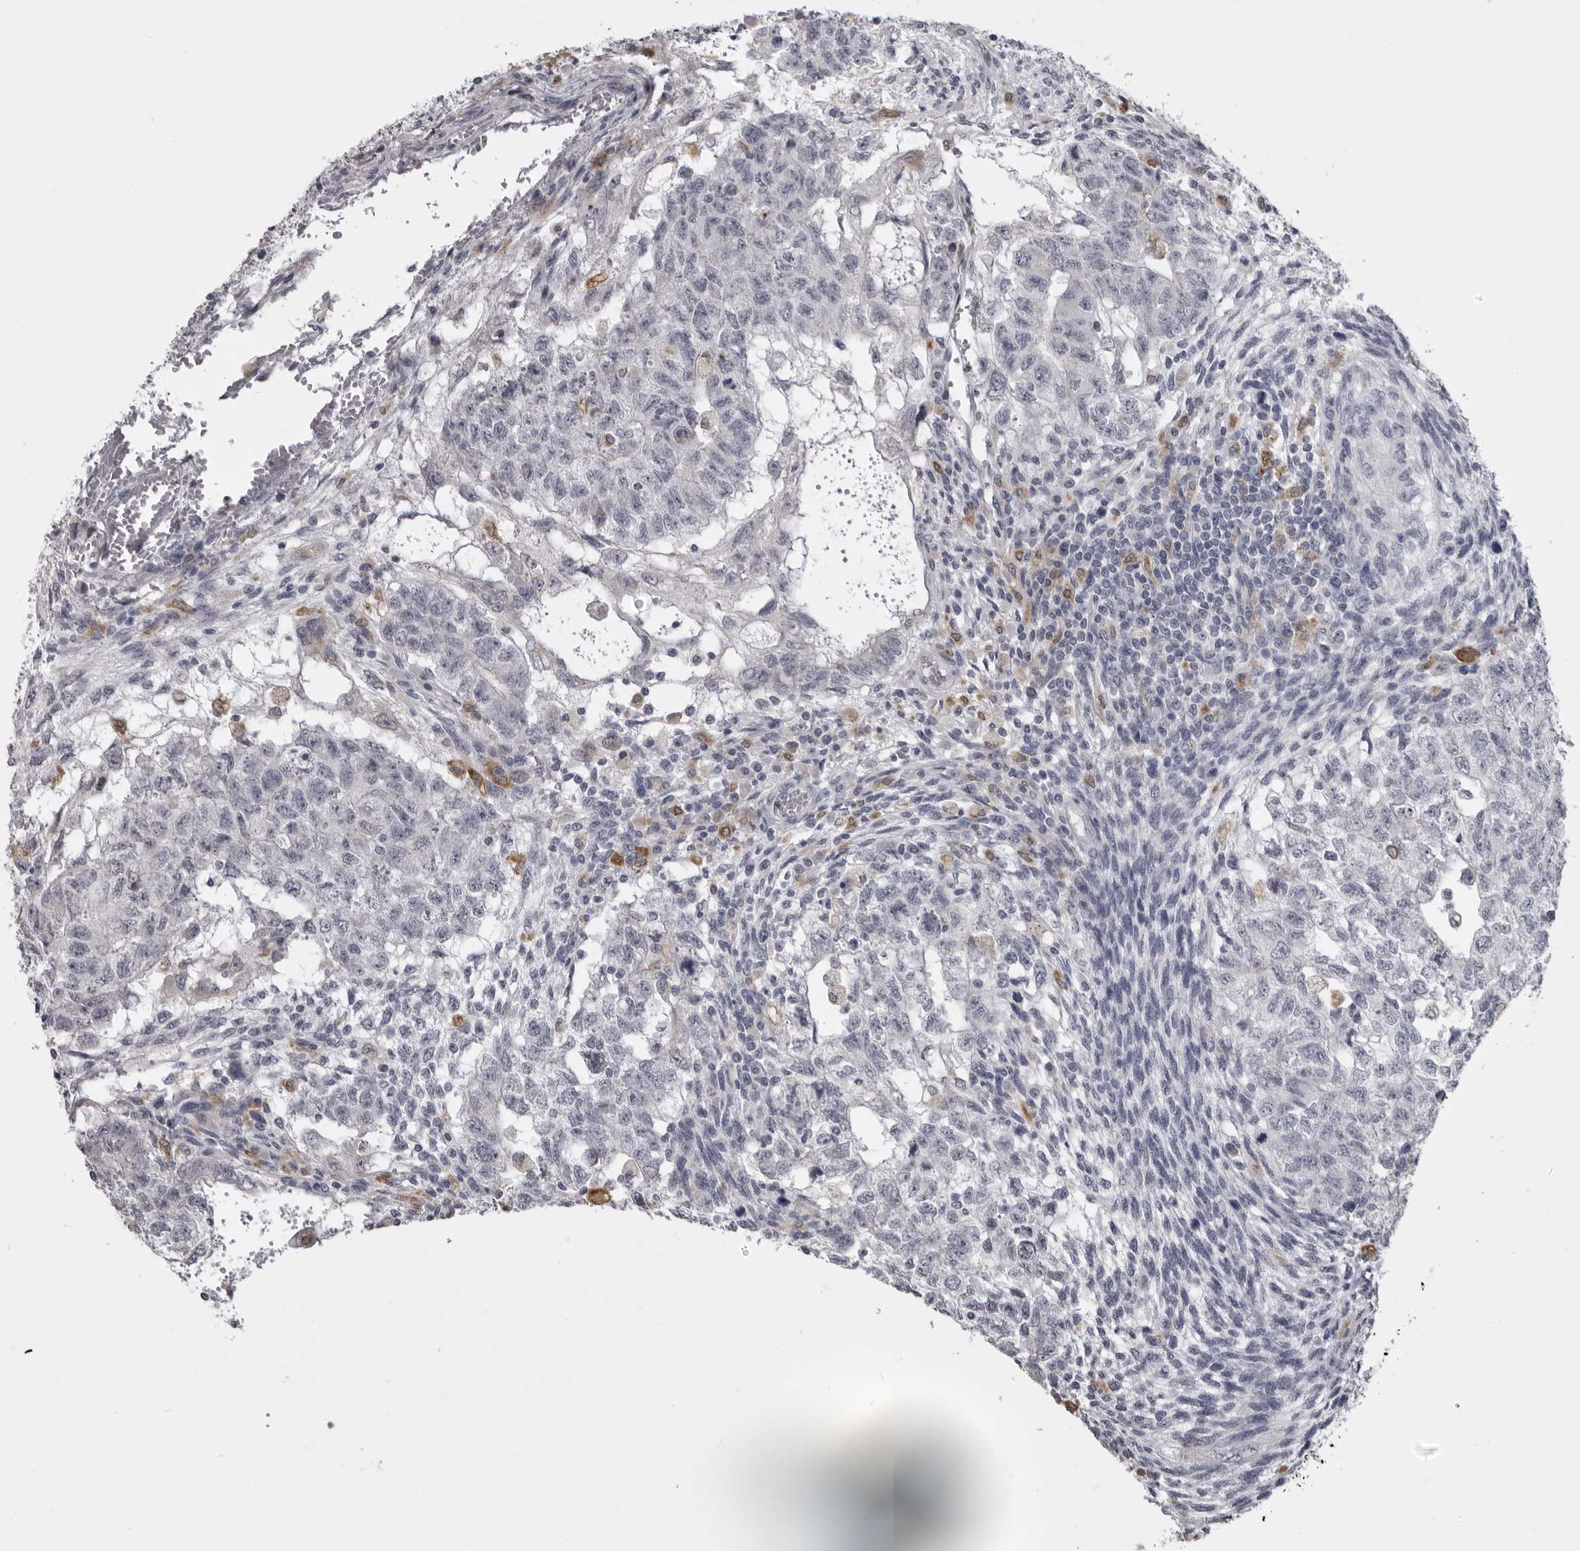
{"staining": {"intensity": "negative", "quantity": "none", "location": "none"}, "tissue": "testis cancer", "cell_type": "Tumor cells", "image_type": "cancer", "snomed": [{"axis": "morphology", "description": "Normal tissue, NOS"}, {"axis": "morphology", "description": "Carcinoma, Embryonal, NOS"}, {"axis": "topography", "description": "Testis"}], "caption": "An immunohistochemistry (IHC) micrograph of embryonal carcinoma (testis) is shown. There is no staining in tumor cells of embryonal carcinoma (testis).", "gene": "NCEH1", "patient": {"sex": "male", "age": 36}}